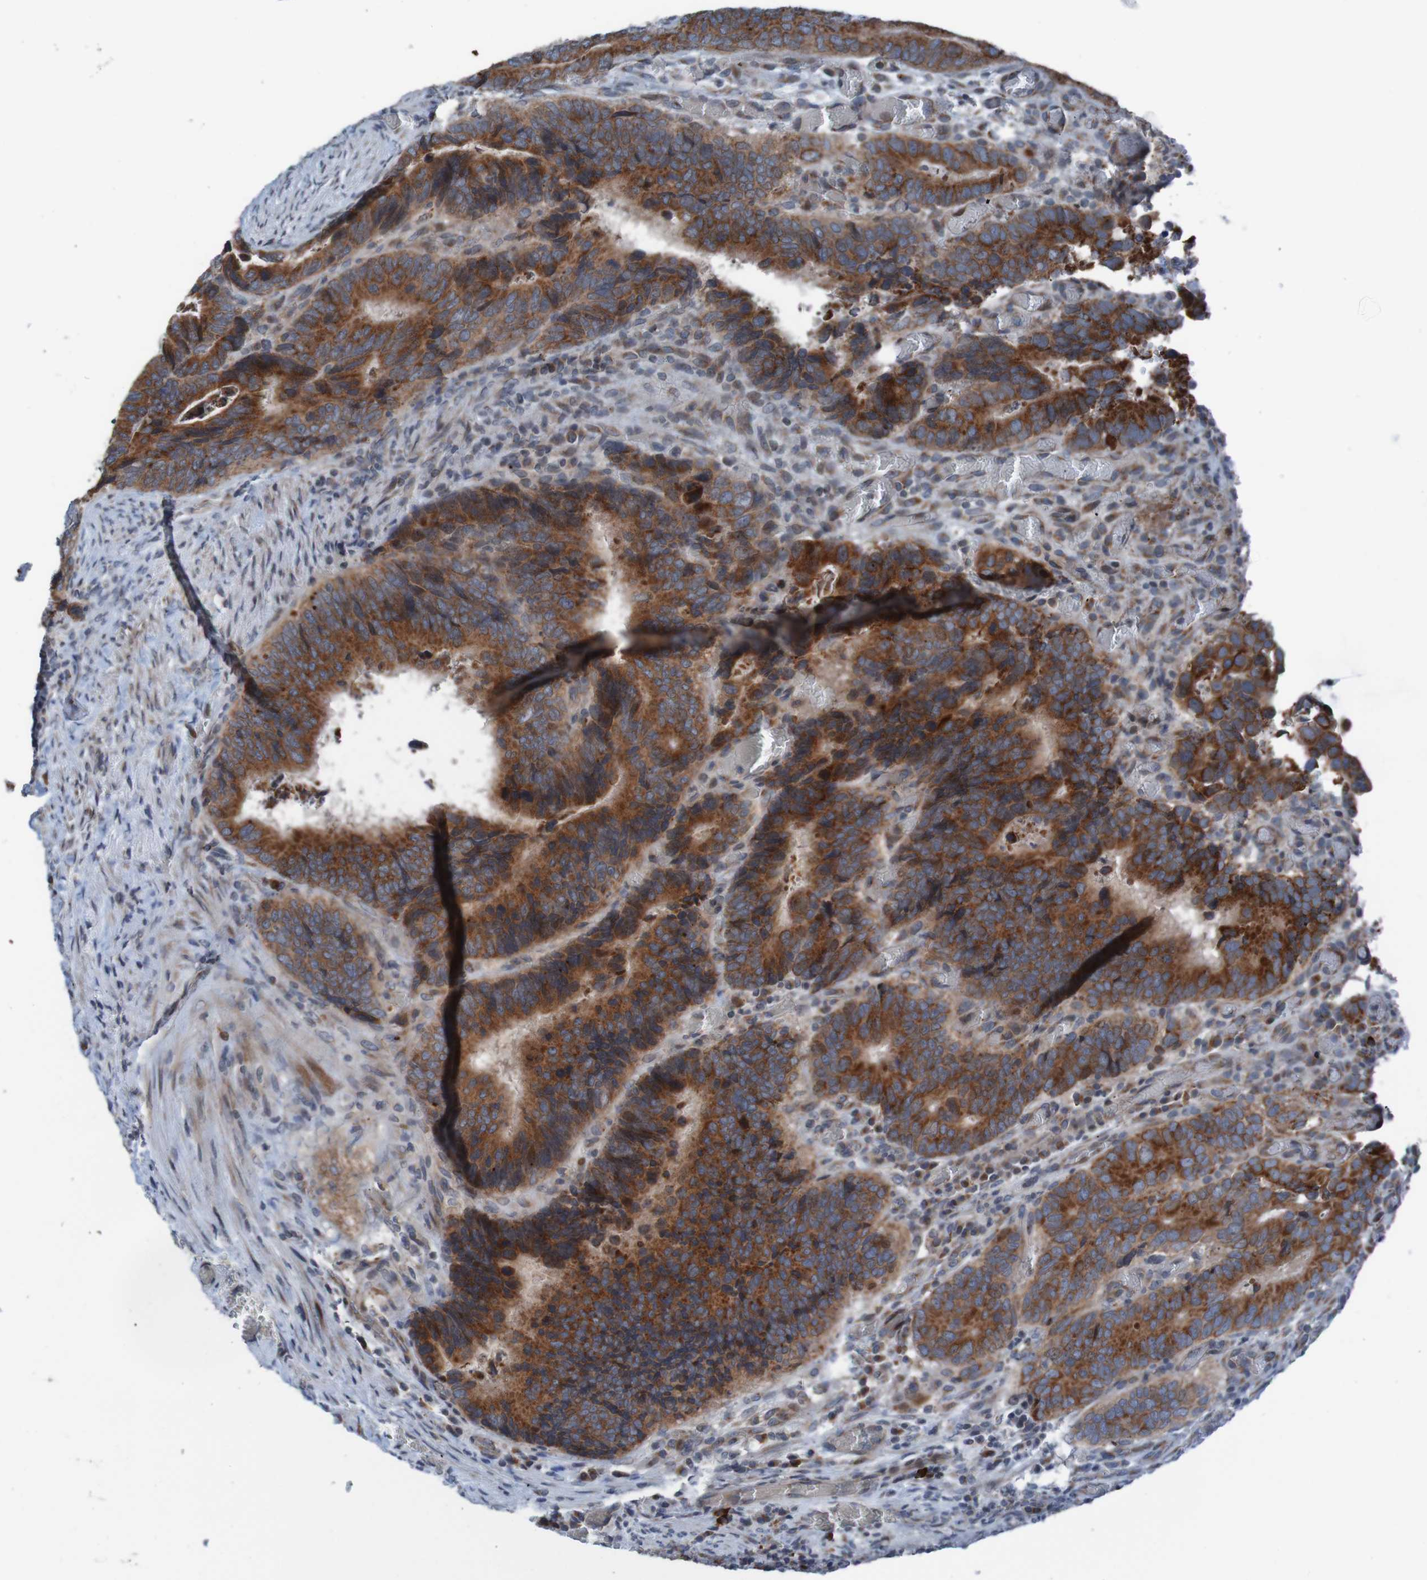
{"staining": {"intensity": "strong", "quantity": ">75%", "location": "cytoplasmic/membranous"}, "tissue": "colorectal cancer", "cell_type": "Tumor cells", "image_type": "cancer", "snomed": [{"axis": "morphology", "description": "Adenocarcinoma, NOS"}, {"axis": "topography", "description": "Colon"}], "caption": "IHC micrograph of neoplastic tissue: colorectal cancer stained using immunohistochemistry (IHC) reveals high levels of strong protein expression localized specifically in the cytoplasmic/membranous of tumor cells, appearing as a cytoplasmic/membranous brown color.", "gene": "UNG", "patient": {"sex": "male", "age": 72}}